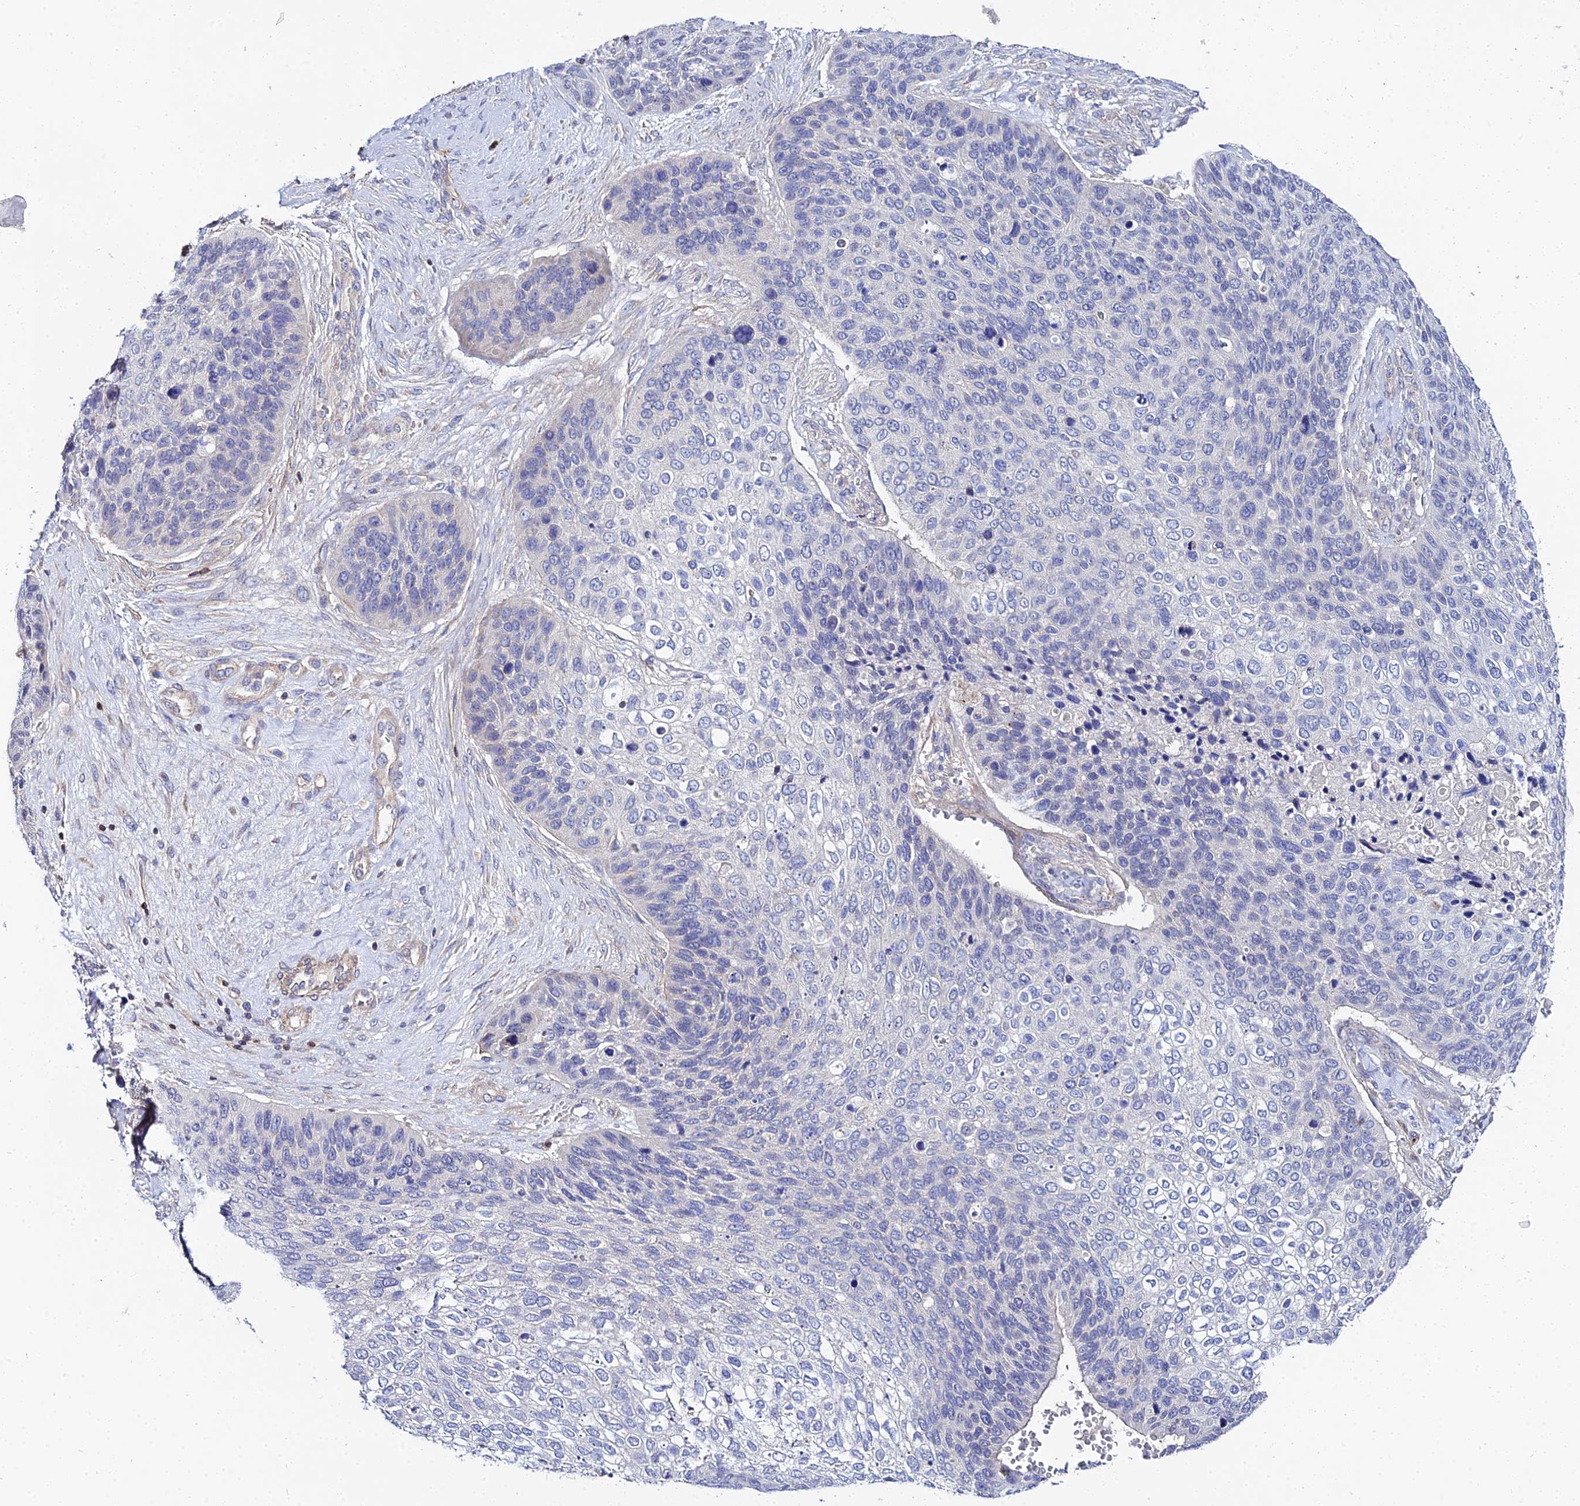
{"staining": {"intensity": "negative", "quantity": "none", "location": "none"}, "tissue": "skin cancer", "cell_type": "Tumor cells", "image_type": "cancer", "snomed": [{"axis": "morphology", "description": "Basal cell carcinoma"}, {"axis": "topography", "description": "Skin"}], "caption": "Skin basal cell carcinoma was stained to show a protein in brown. There is no significant expression in tumor cells.", "gene": "APOBEC3H", "patient": {"sex": "female", "age": 74}}